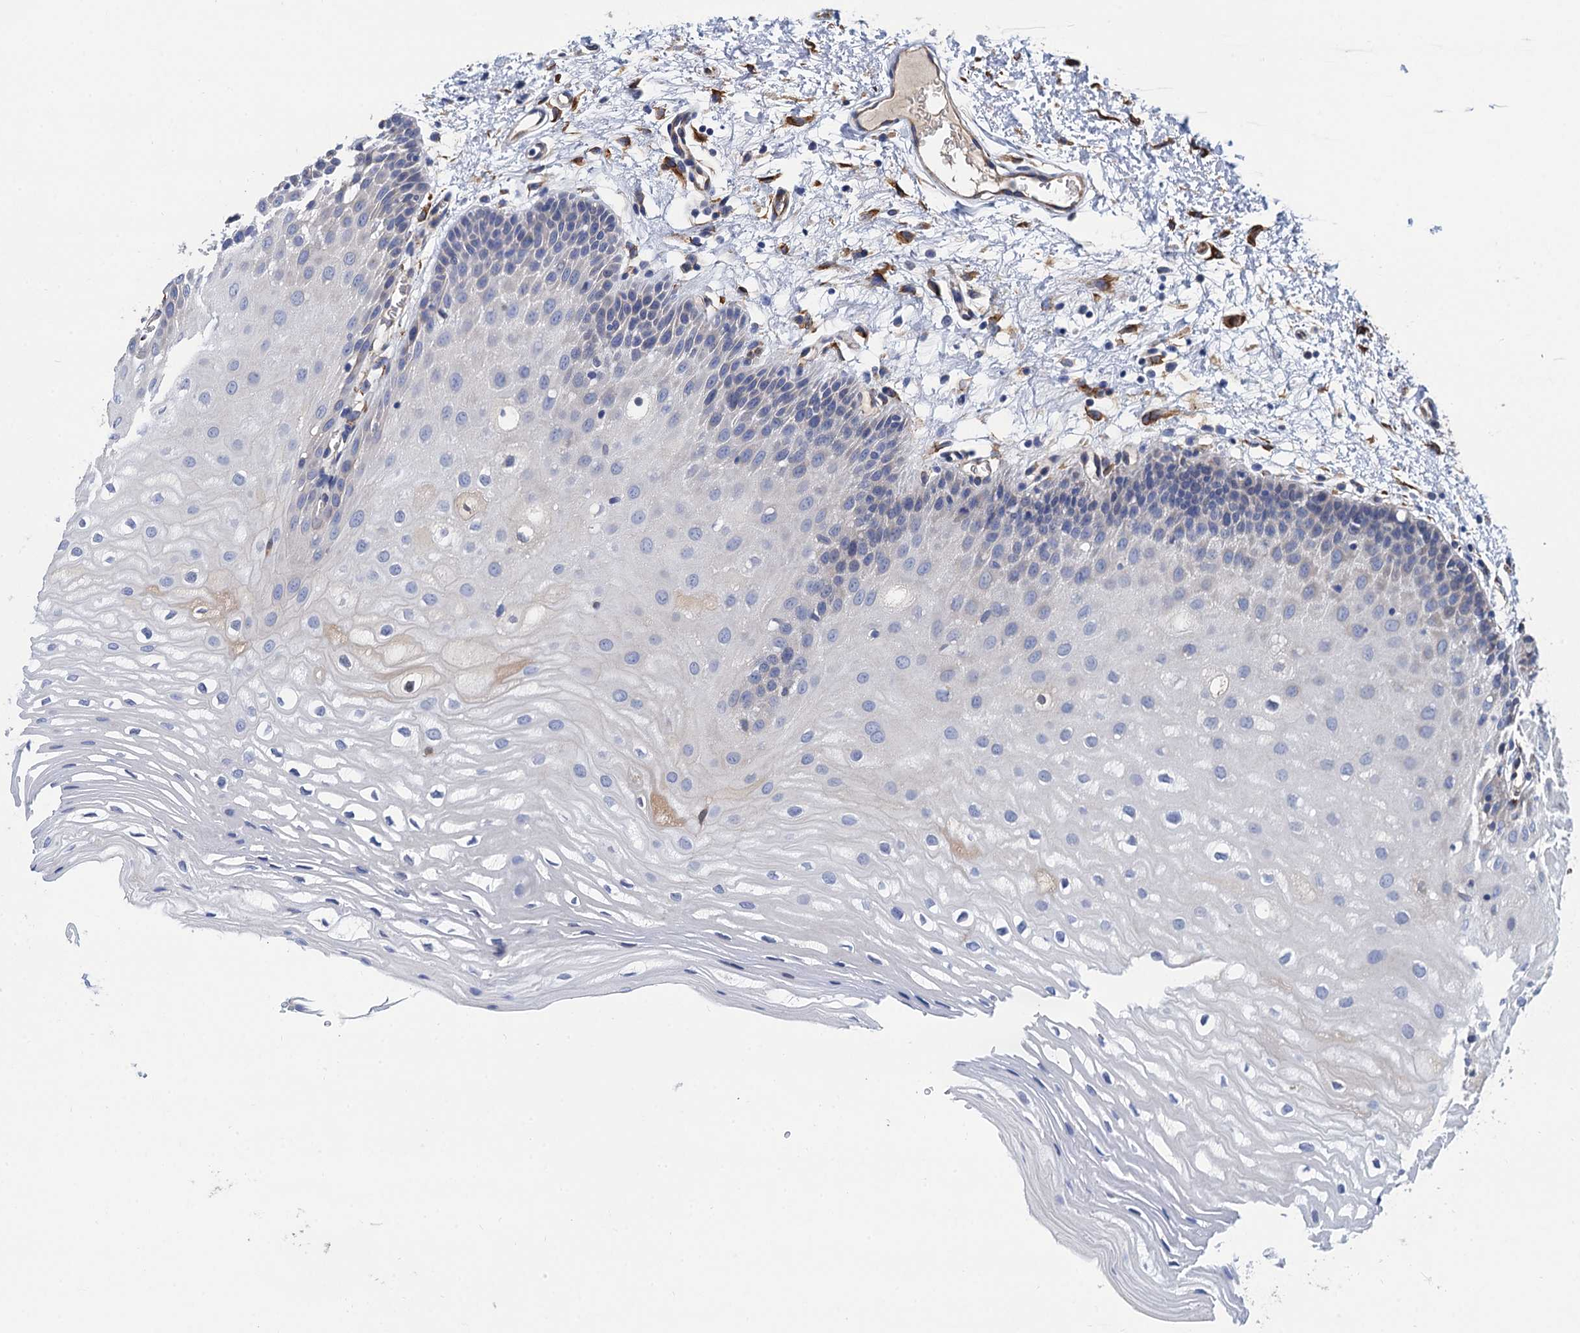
{"staining": {"intensity": "negative", "quantity": "none", "location": "none"}, "tissue": "oral mucosa", "cell_type": "Squamous epithelial cells", "image_type": "normal", "snomed": [{"axis": "morphology", "description": "Normal tissue, NOS"}, {"axis": "topography", "description": "Oral tissue"}, {"axis": "topography", "description": "Tounge, NOS"}], "caption": "Histopathology image shows no significant protein expression in squamous epithelial cells of unremarkable oral mucosa.", "gene": "CNNM1", "patient": {"sex": "female", "age": 73}}